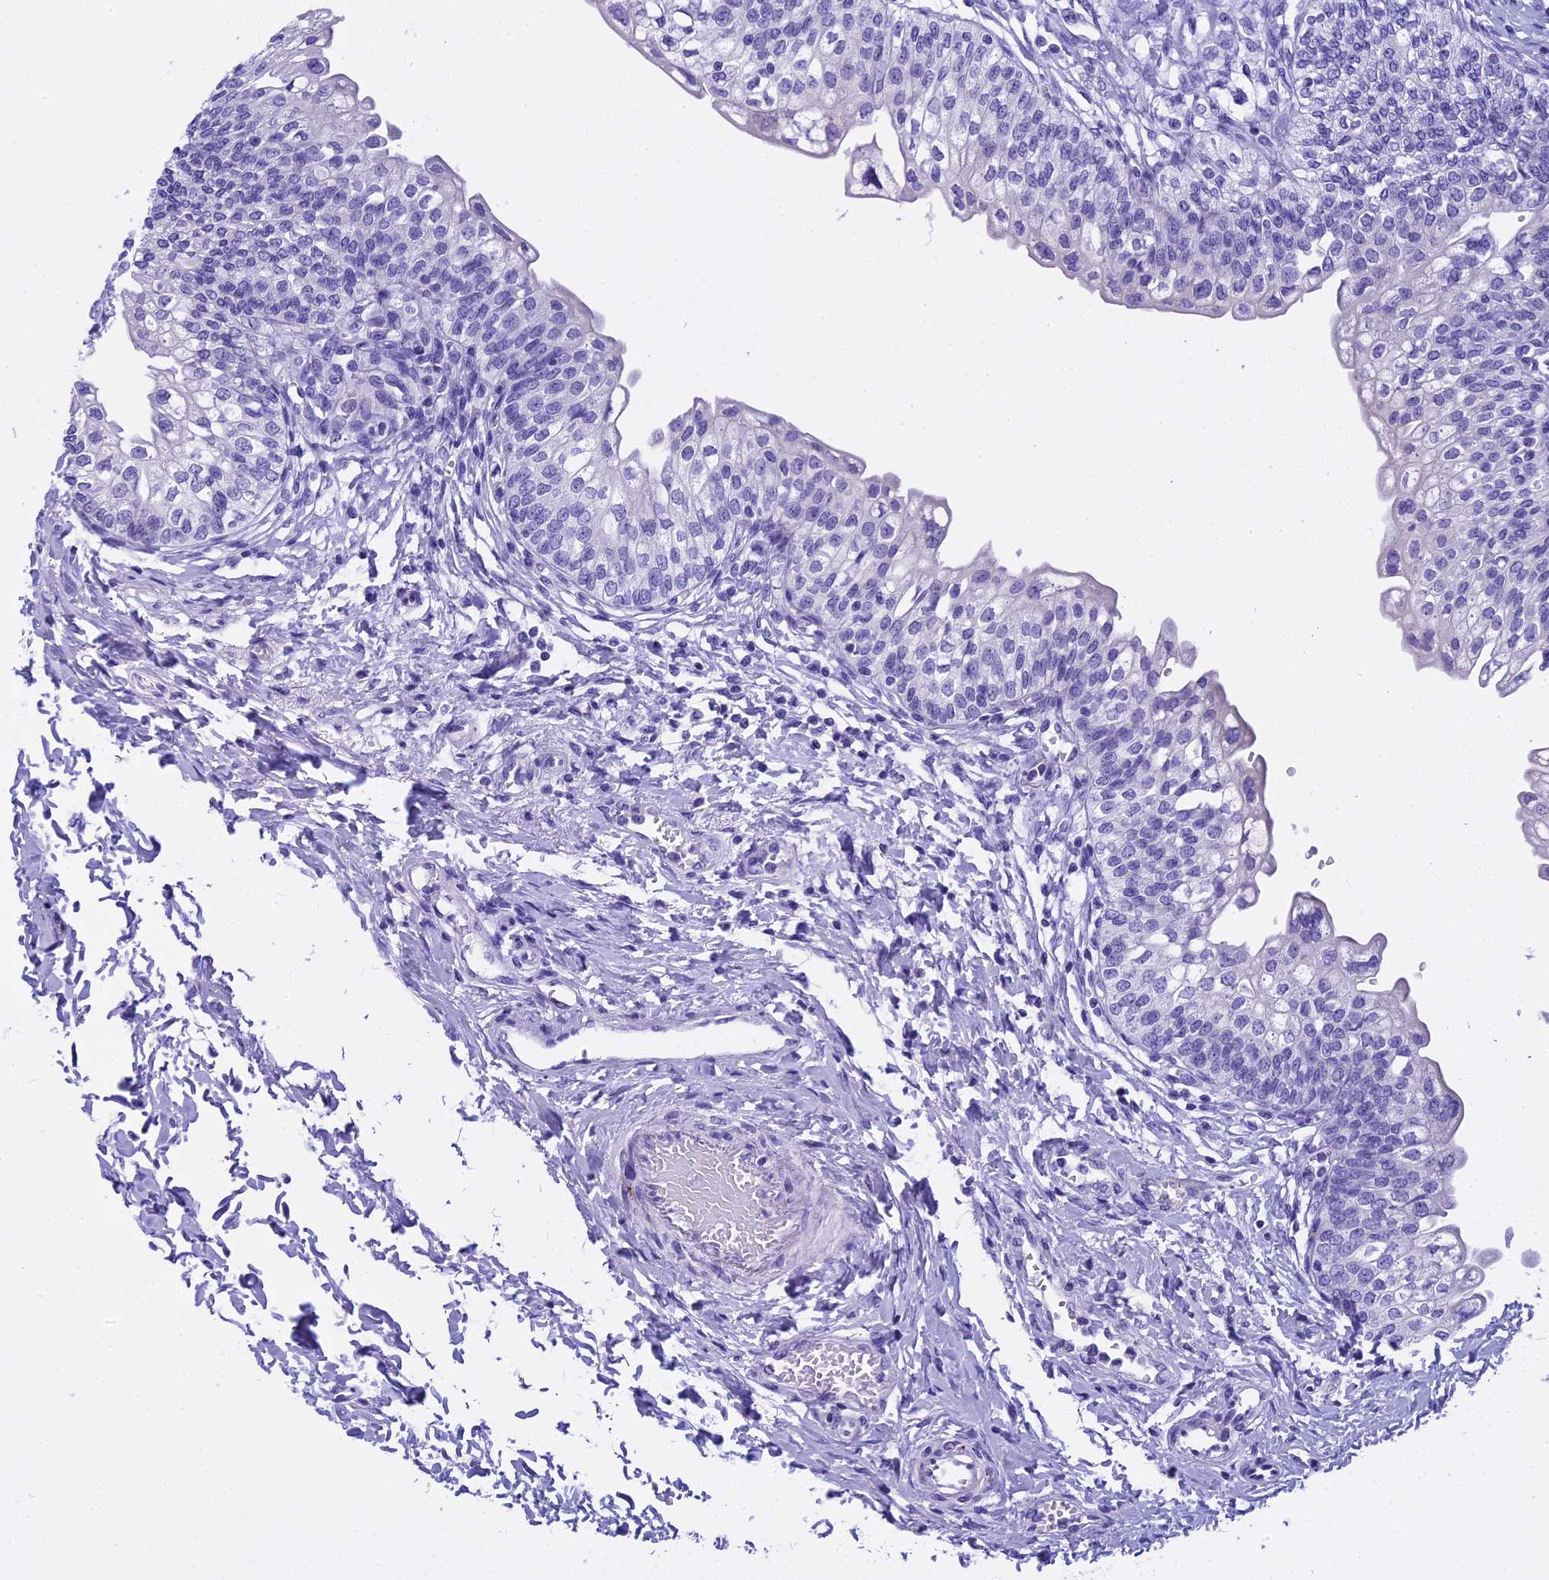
{"staining": {"intensity": "negative", "quantity": "none", "location": "none"}, "tissue": "urinary bladder", "cell_type": "Urothelial cells", "image_type": "normal", "snomed": [{"axis": "morphology", "description": "Normal tissue, NOS"}, {"axis": "topography", "description": "Urinary bladder"}], "caption": "Immunohistochemical staining of unremarkable human urinary bladder demonstrates no significant positivity in urothelial cells.", "gene": "KCTD14", "patient": {"sex": "male", "age": 55}}